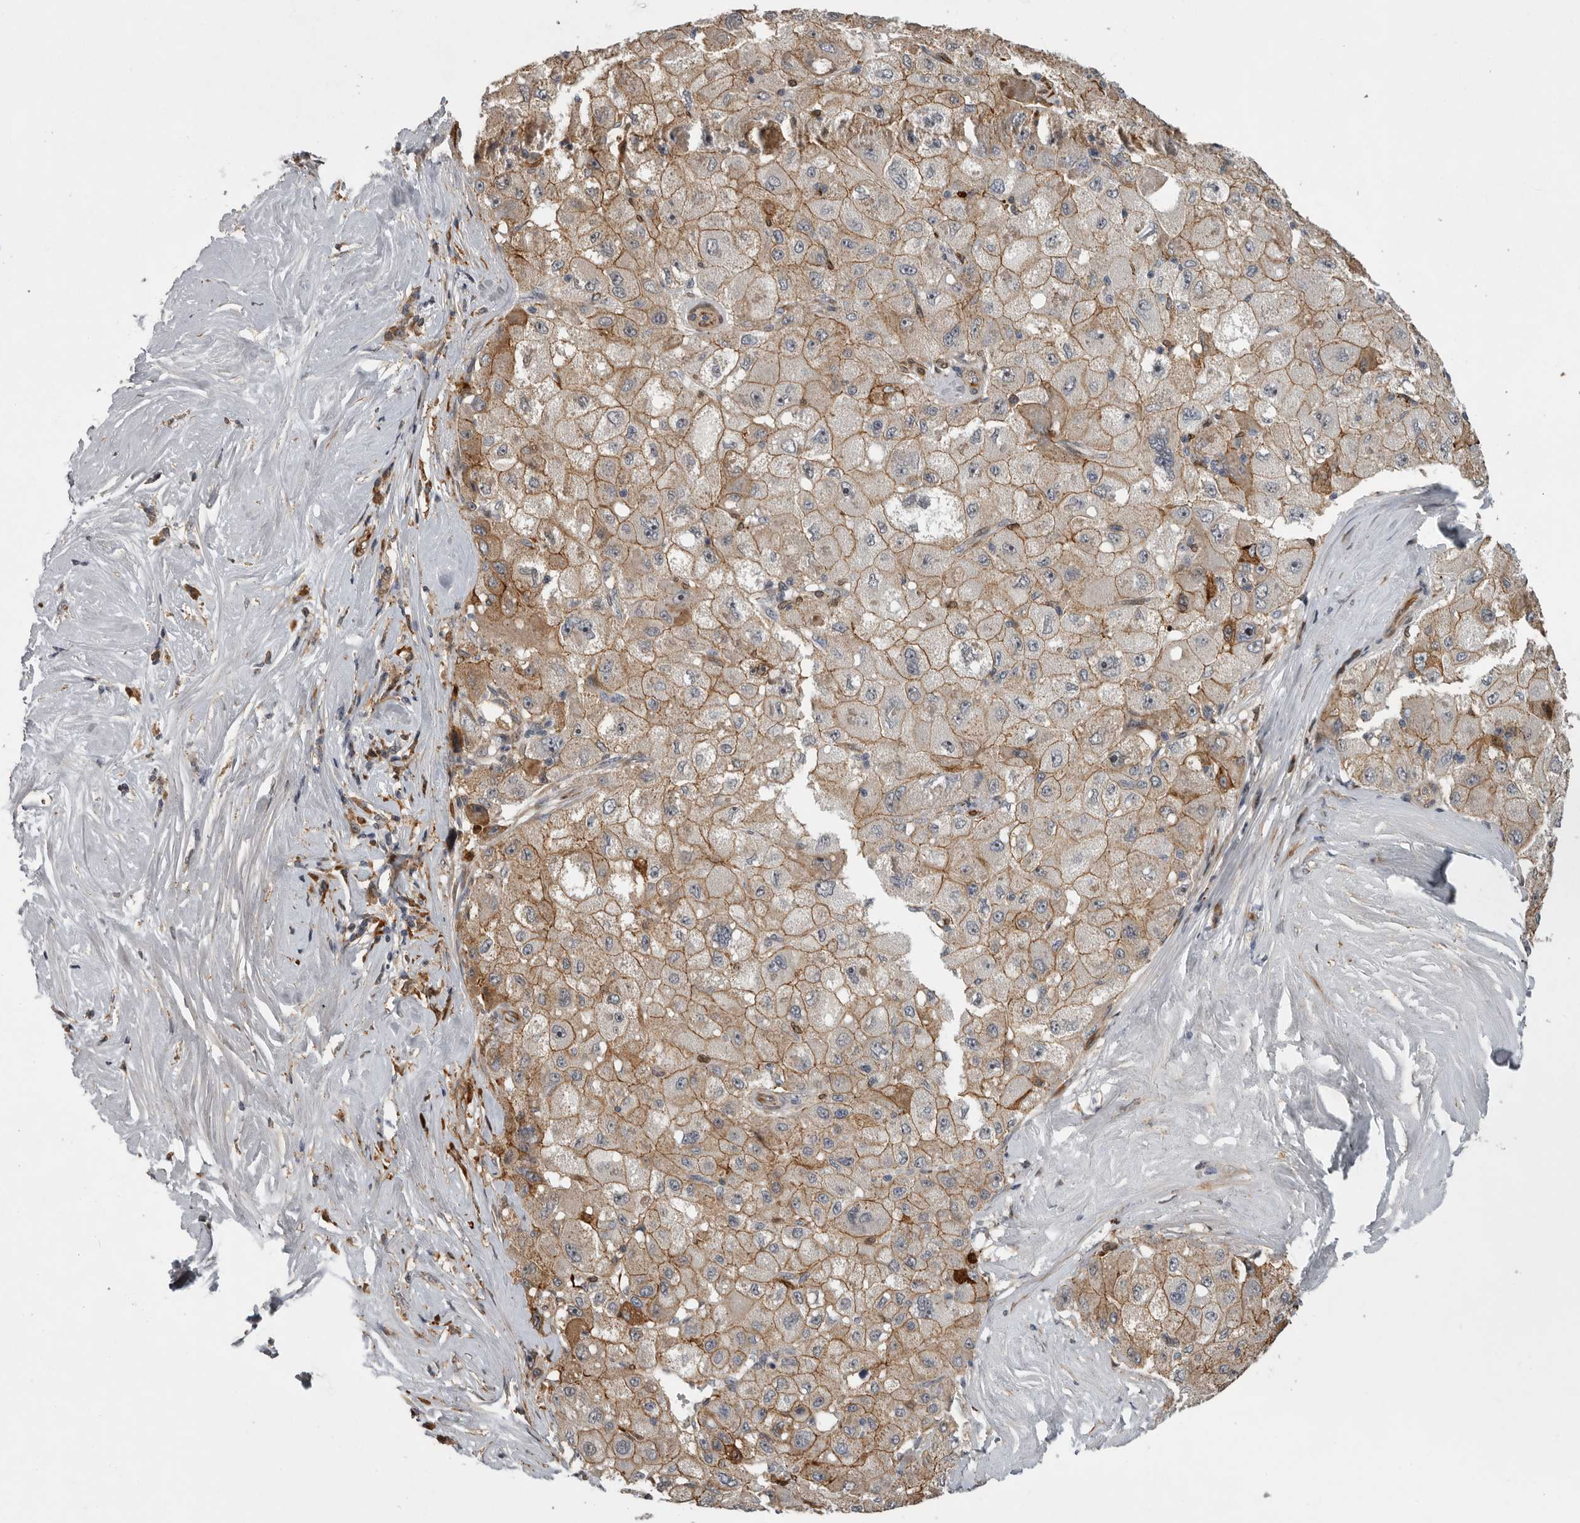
{"staining": {"intensity": "moderate", "quantity": ">75%", "location": "cytoplasmic/membranous"}, "tissue": "liver cancer", "cell_type": "Tumor cells", "image_type": "cancer", "snomed": [{"axis": "morphology", "description": "Carcinoma, Hepatocellular, NOS"}, {"axis": "topography", "description": "Liver"}], "caption": "The photomicrograph demonstrates staining of liver hepatocellular carcinoma, revealing moderate cytoplasmic/membranous protein staining (brown color) within tumor cells. The protein is shown in brown color, while the nuclei are stained blue.", "gene": "MPDZ", "patient": {"sex": "male", "age": 80}}